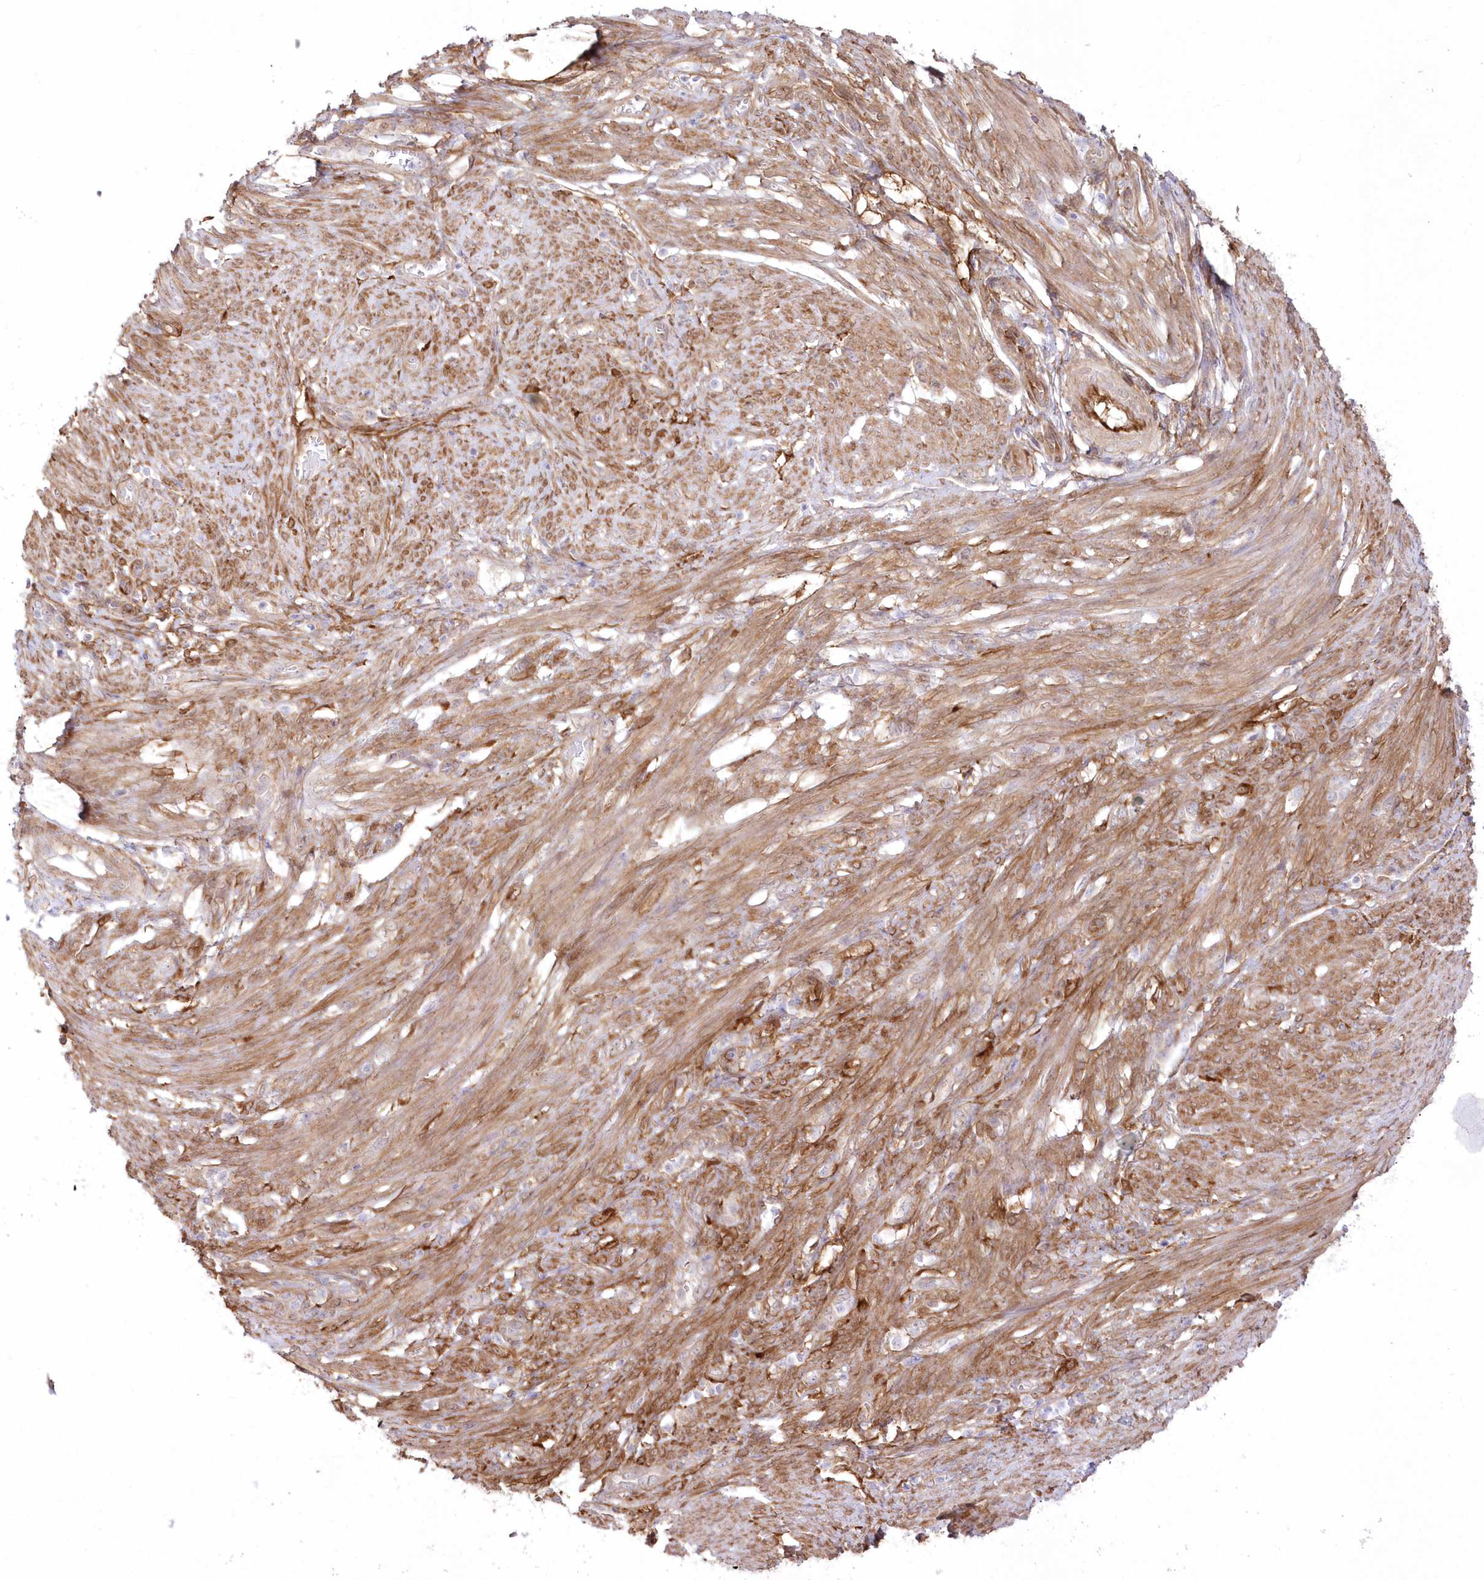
{"staining": {"intensity": "moderate", "quantity": ">75%", "location": "cytoplasmic/membranous"}, "tissue": "endometrial cancer", "cell_type": "Tumor cells", "image_type": "cancer", "snomed": [{"axis": "morphology", "description": "Adenocarcinoma, NOS"}, {"axis": "topography", "description": "Endometrium"}], "caption": "Endometrial adenocarcinoma tissue reveals moderate cytoplasmic/membranous positivity in about >75% of tumor cells, visualized by immunohistochemistry.", "gene": "SH3PXD2B", "patient": {"sex": "female", "age": 51}}